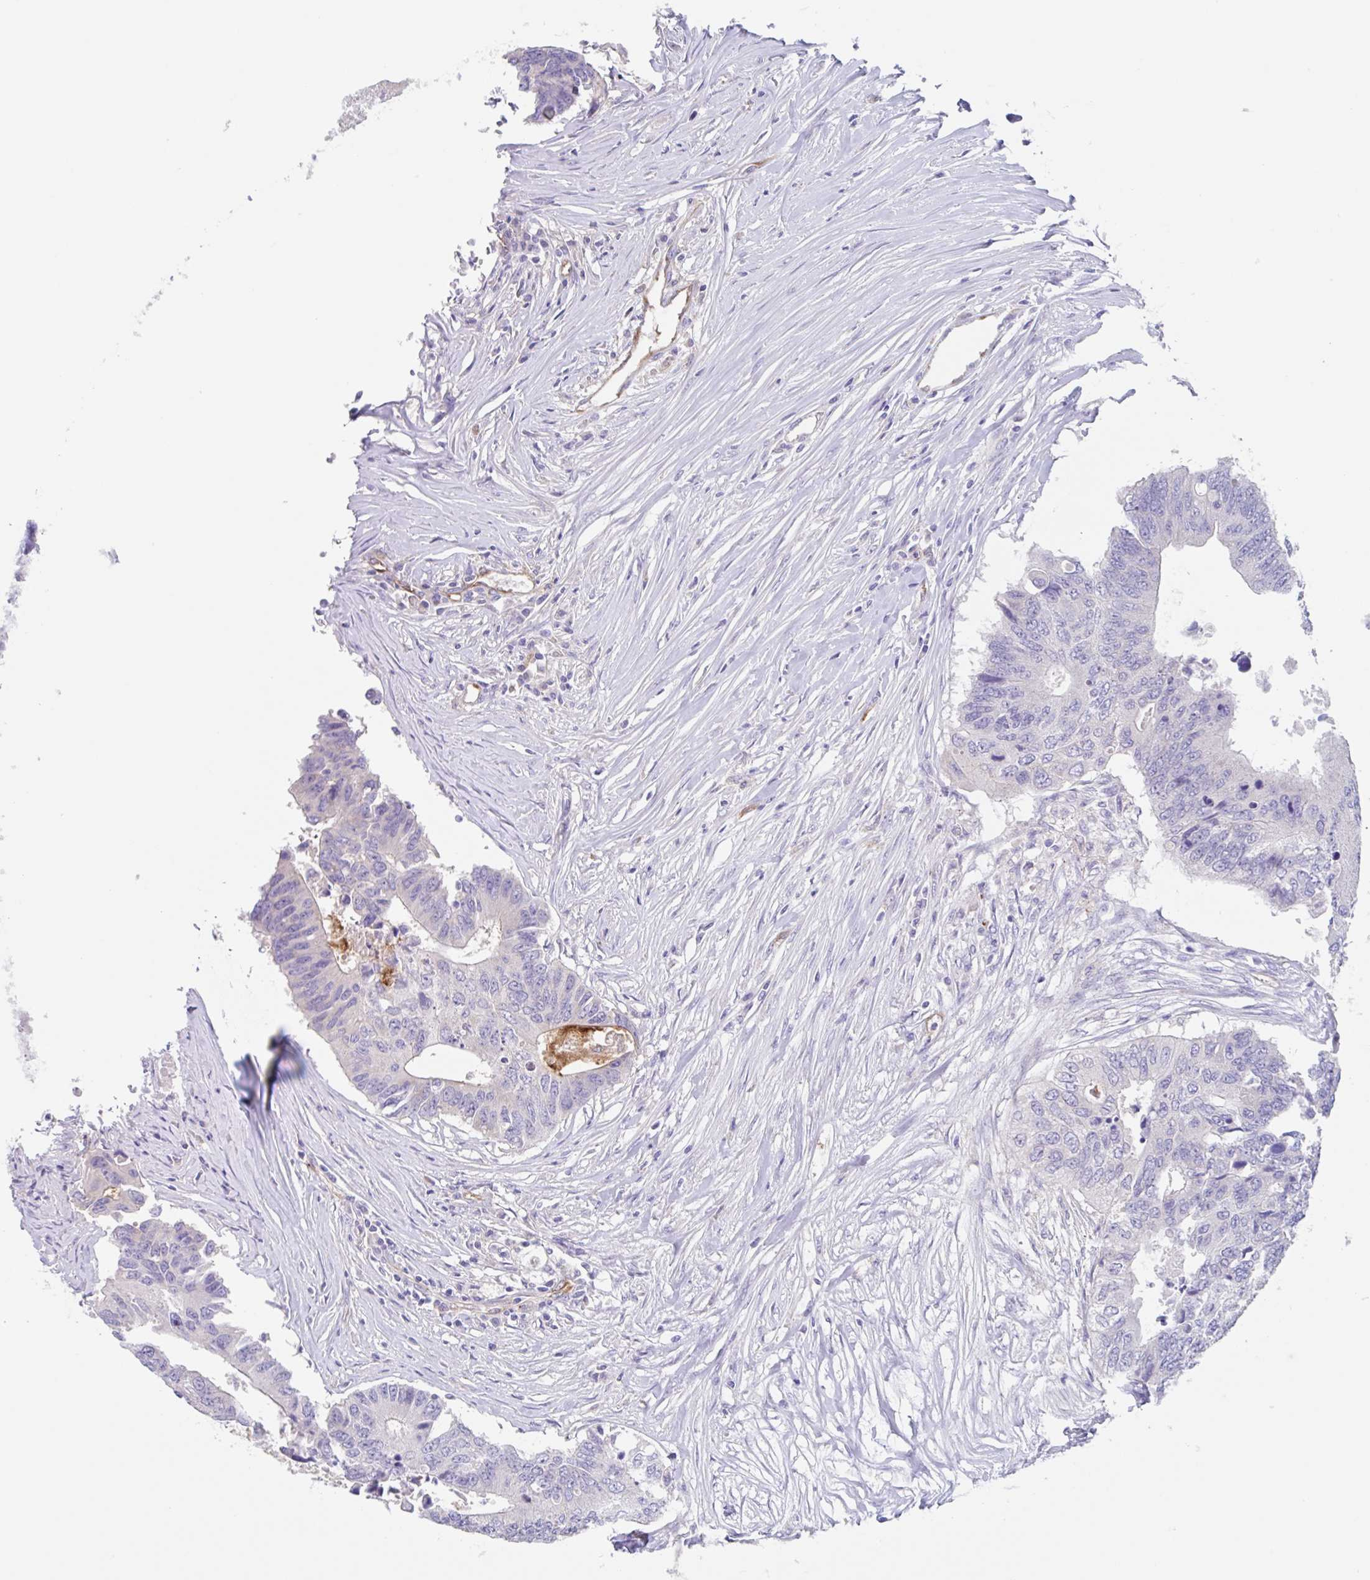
{"staining": {"intensity": "negative", "quantity": "none", "location": "none"}, "tissue": "colorectal cancer", "cell_type": "Tumor cells", "image_type": "cancer", "snomed": [{"axis": "morphology", "description": "Adenocarcinoma, NOS"}, {"axis": "topography", "description": "Colon"}], "caption": "Tumor cells show no significant expression in adenocarcinoma (colorectal).", "gene": "EHD4", "patient": {"sex": "male", "age": 71}}